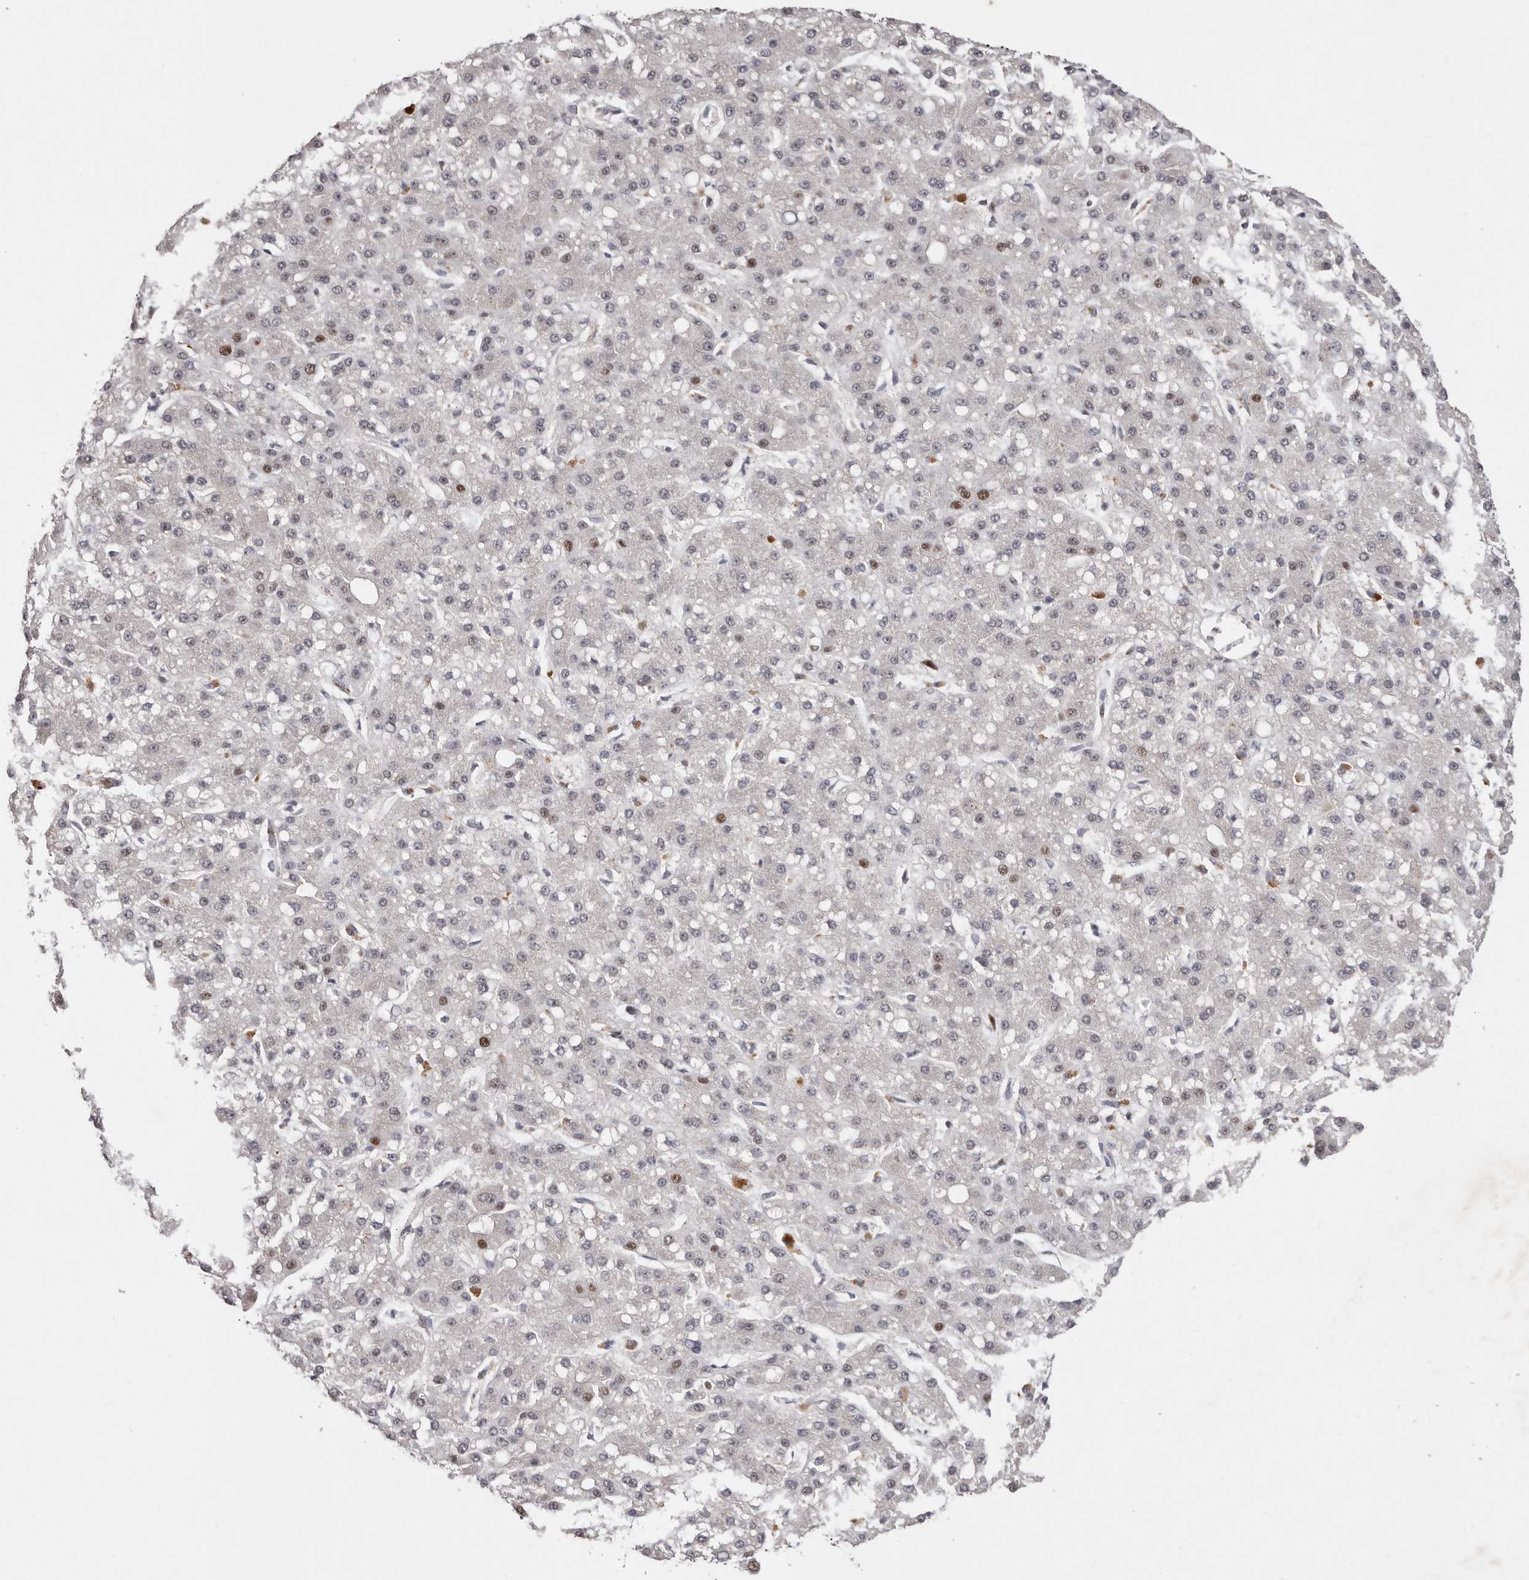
{"staining": {"intensity": "moderate", "quantity": "<25%", "location": "nuclear"}, "tissue": "liver cancer", "cell_type": "Tumor cells", "image_type": "cancer", "snomed": [{"axis": "morphology", "description": "Carcinoma, Hepatocellular, NOS"}, {"axis": "topography", "description": "Liver"}], "caption": "Immunohistochemistry image of liver hepatocellular carcinoma stained for a protein (brown), which demonstrates low levels of moderate nuclear staining in approximately <25% of tumor cells.", "gene": "KLF7", "patient": {"sex": "male", "age": 67}}